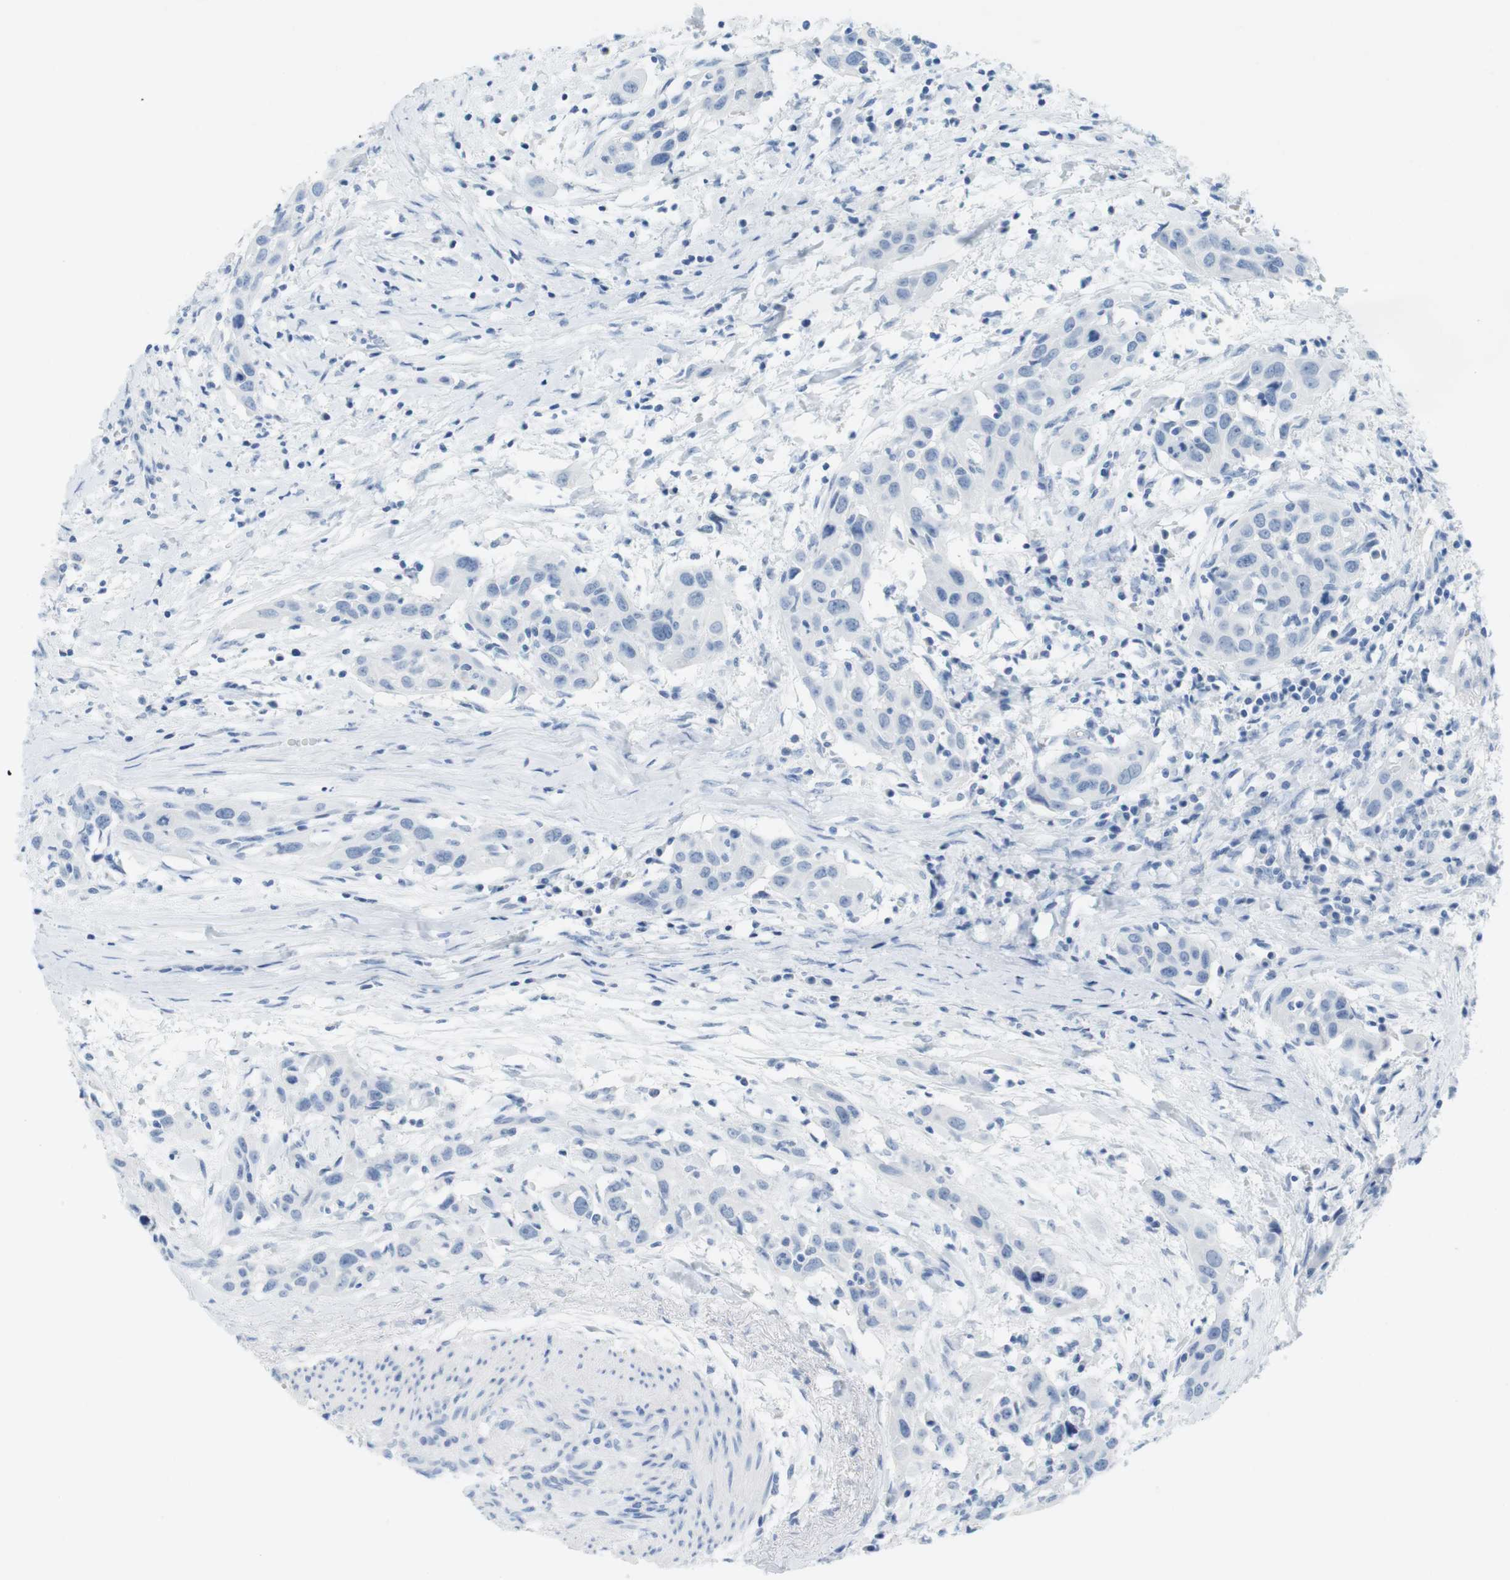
{"staining": {"intensity": "negative", "quantity": "none", "location": "none"}, "tissue": "head and neck cancer", "cell_type": "Tumor cells", "image_type": "cancer", "snomed": [{"axis": "morphology", "description": "Squamous cell carcinoma, NOS"}, {"axis": "topography", "description": "Oral tissue"}, {"axis": "topography", "description": "Head-Neck"}], "caption": "A photomicrograph of head and neck cancer (squamous cell carcinoma) stained for a protein exhibits no brown staining in tumor cells.", "gene": "TNNT2", "patient": {"sex": "female", "age": 50}}